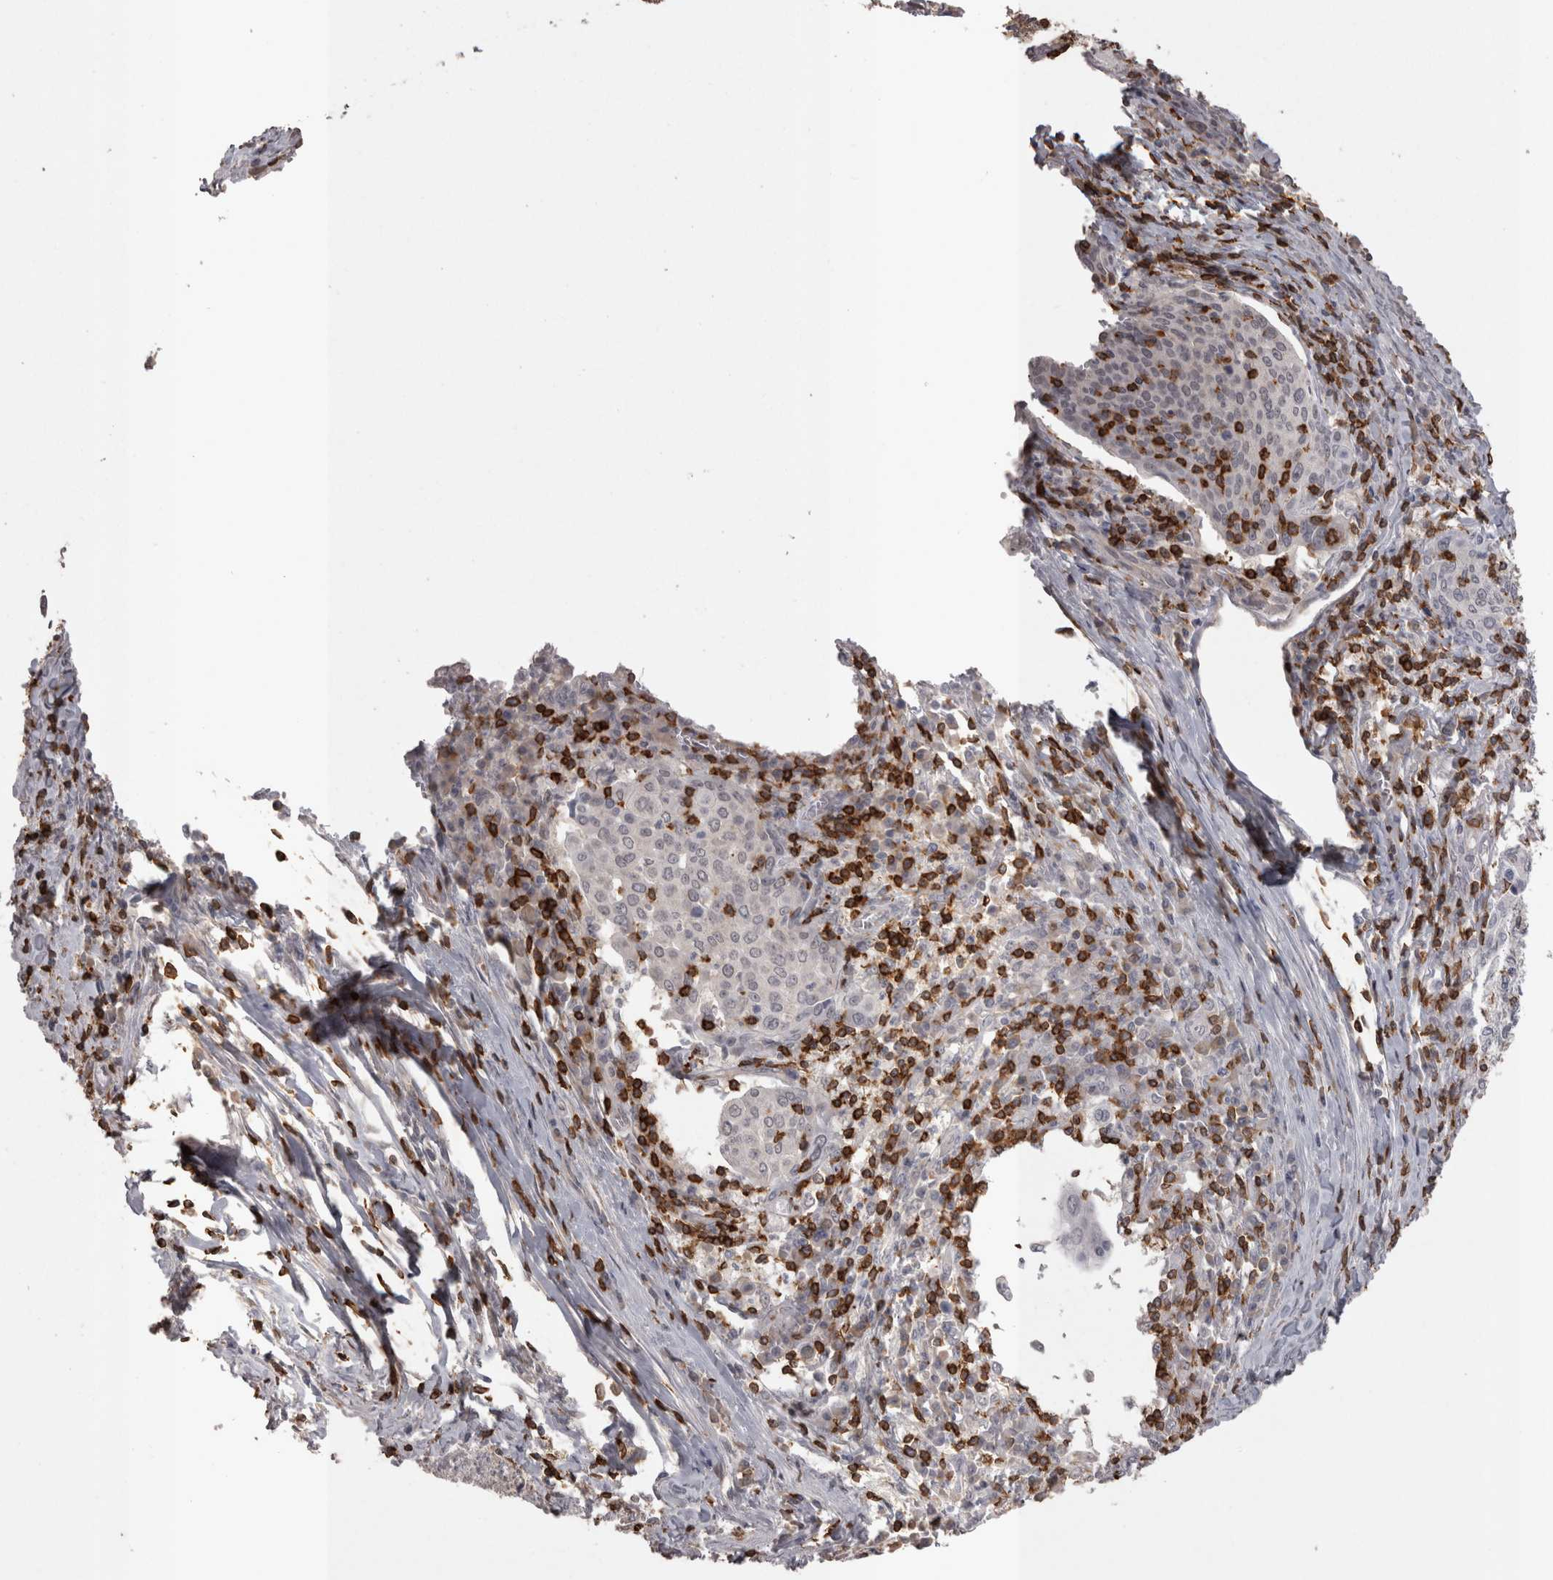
{"staining": {"intensity": "negative", "quantity": "none", "location": "none"}, "tissue": "cervical cancer", "cell_type": "Tumor cells", "image_type": "cancer", "snomed": [{"axis": "morphology", "description": "Squamous cell carcinoma, NOS"}, {"axis": "topography", "description": "Cervix"}], "caption": "Tumor cells are negative for brown protein staining in squamous cell carcinoma (cervical).", "gene": "SKAP1", "patient": {"sex": "female", "age": 40}}